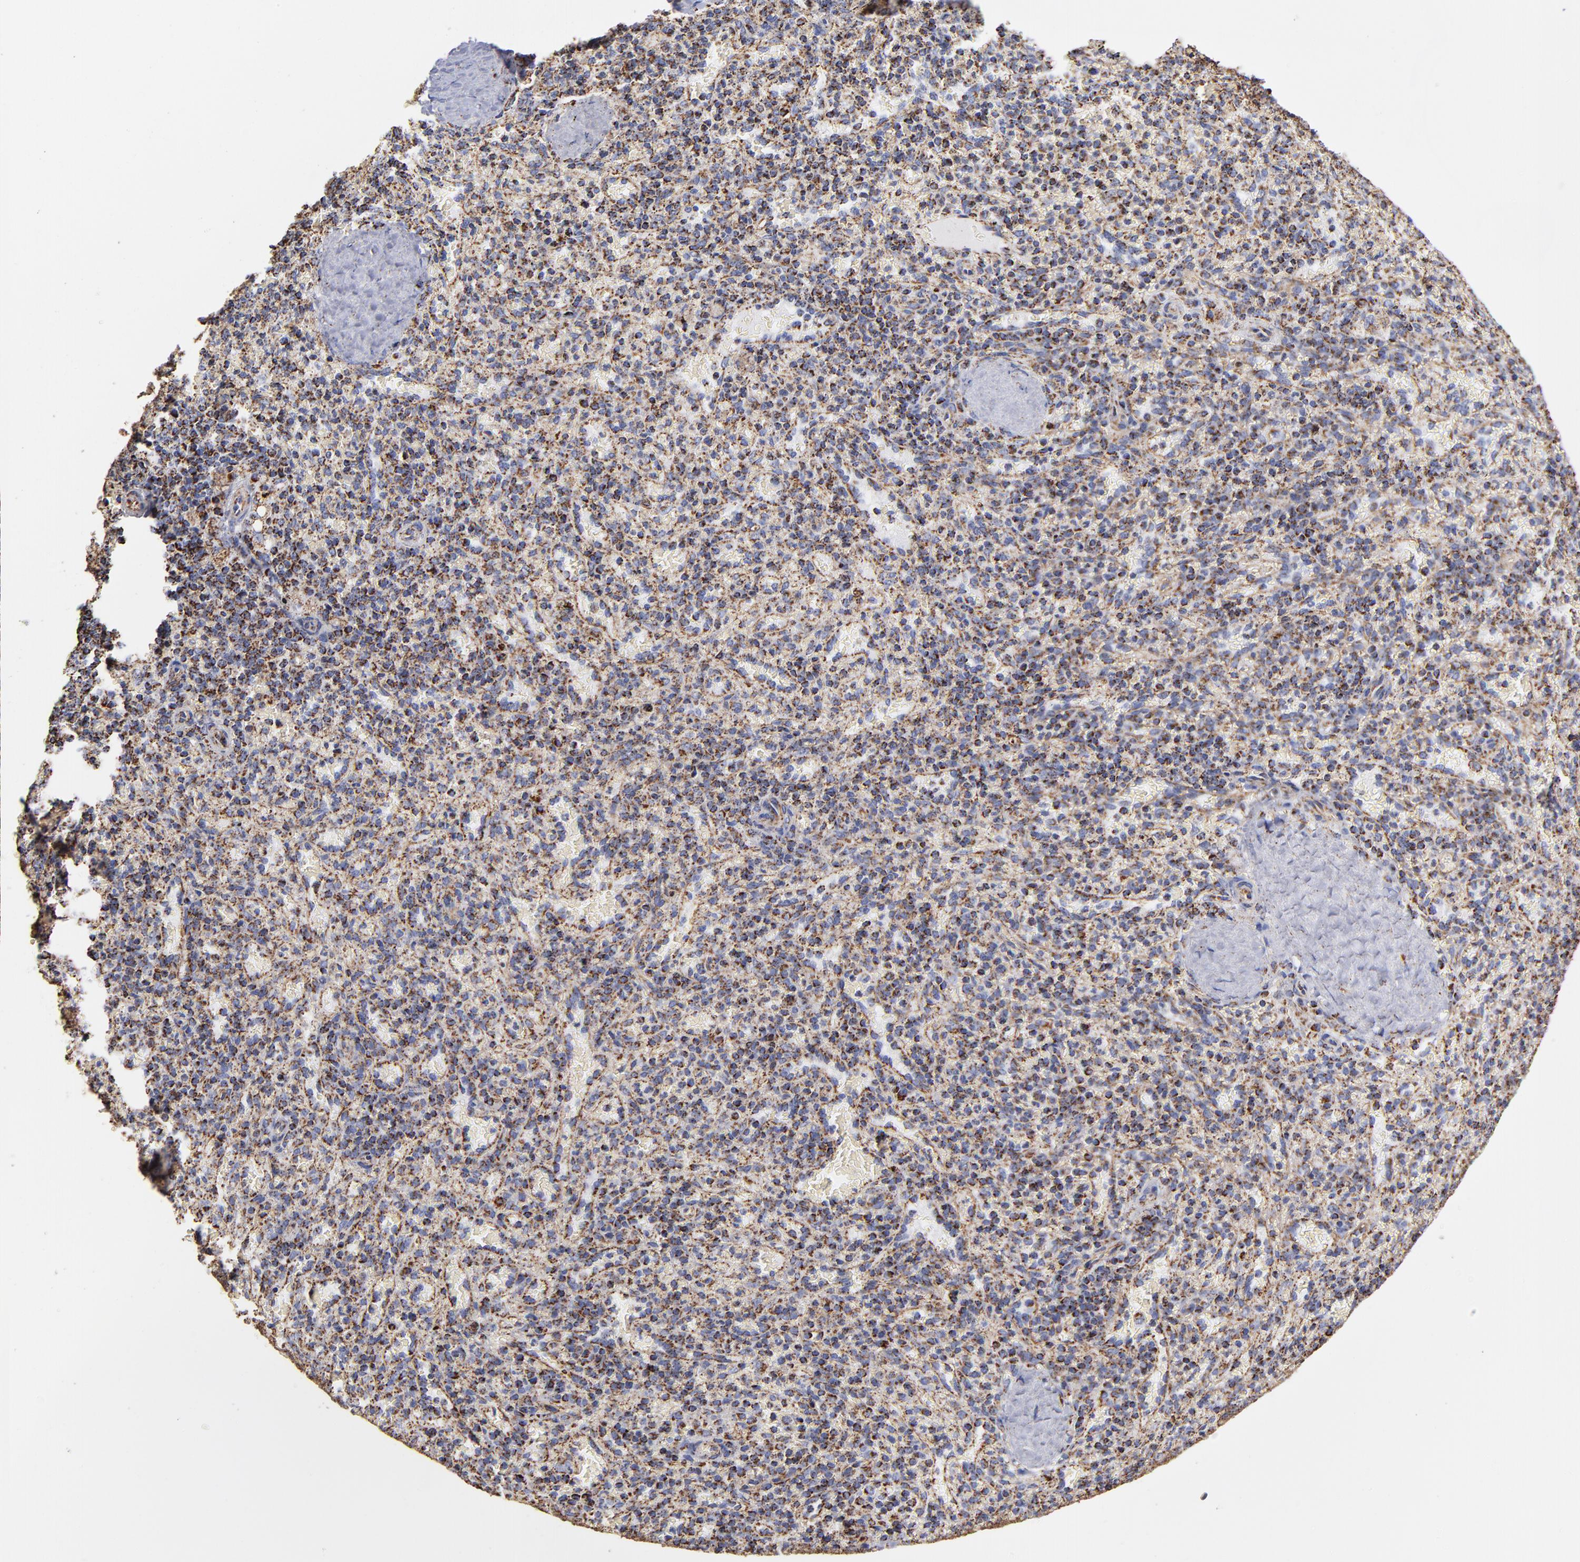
{"staining": {"intensity": "strong", "quantity": ">75%", "location": "cytoplasmic/membranous"}, "tissue": "spleen", "cell_type": "Cells in red pulp", "image_type": "normal", "snomed": [{"axis": "morphology", "description": "Normal tissue, NOS"}, {"axis": "topography", "description": "Spleen"}], "caption": "The immunohistochemical stain labels strong cytoplasmic/membranous positivity in cells in red pulp of benign spleen.", "gene": "PHB1", "patient": {"sex": "female", "age": 50}}